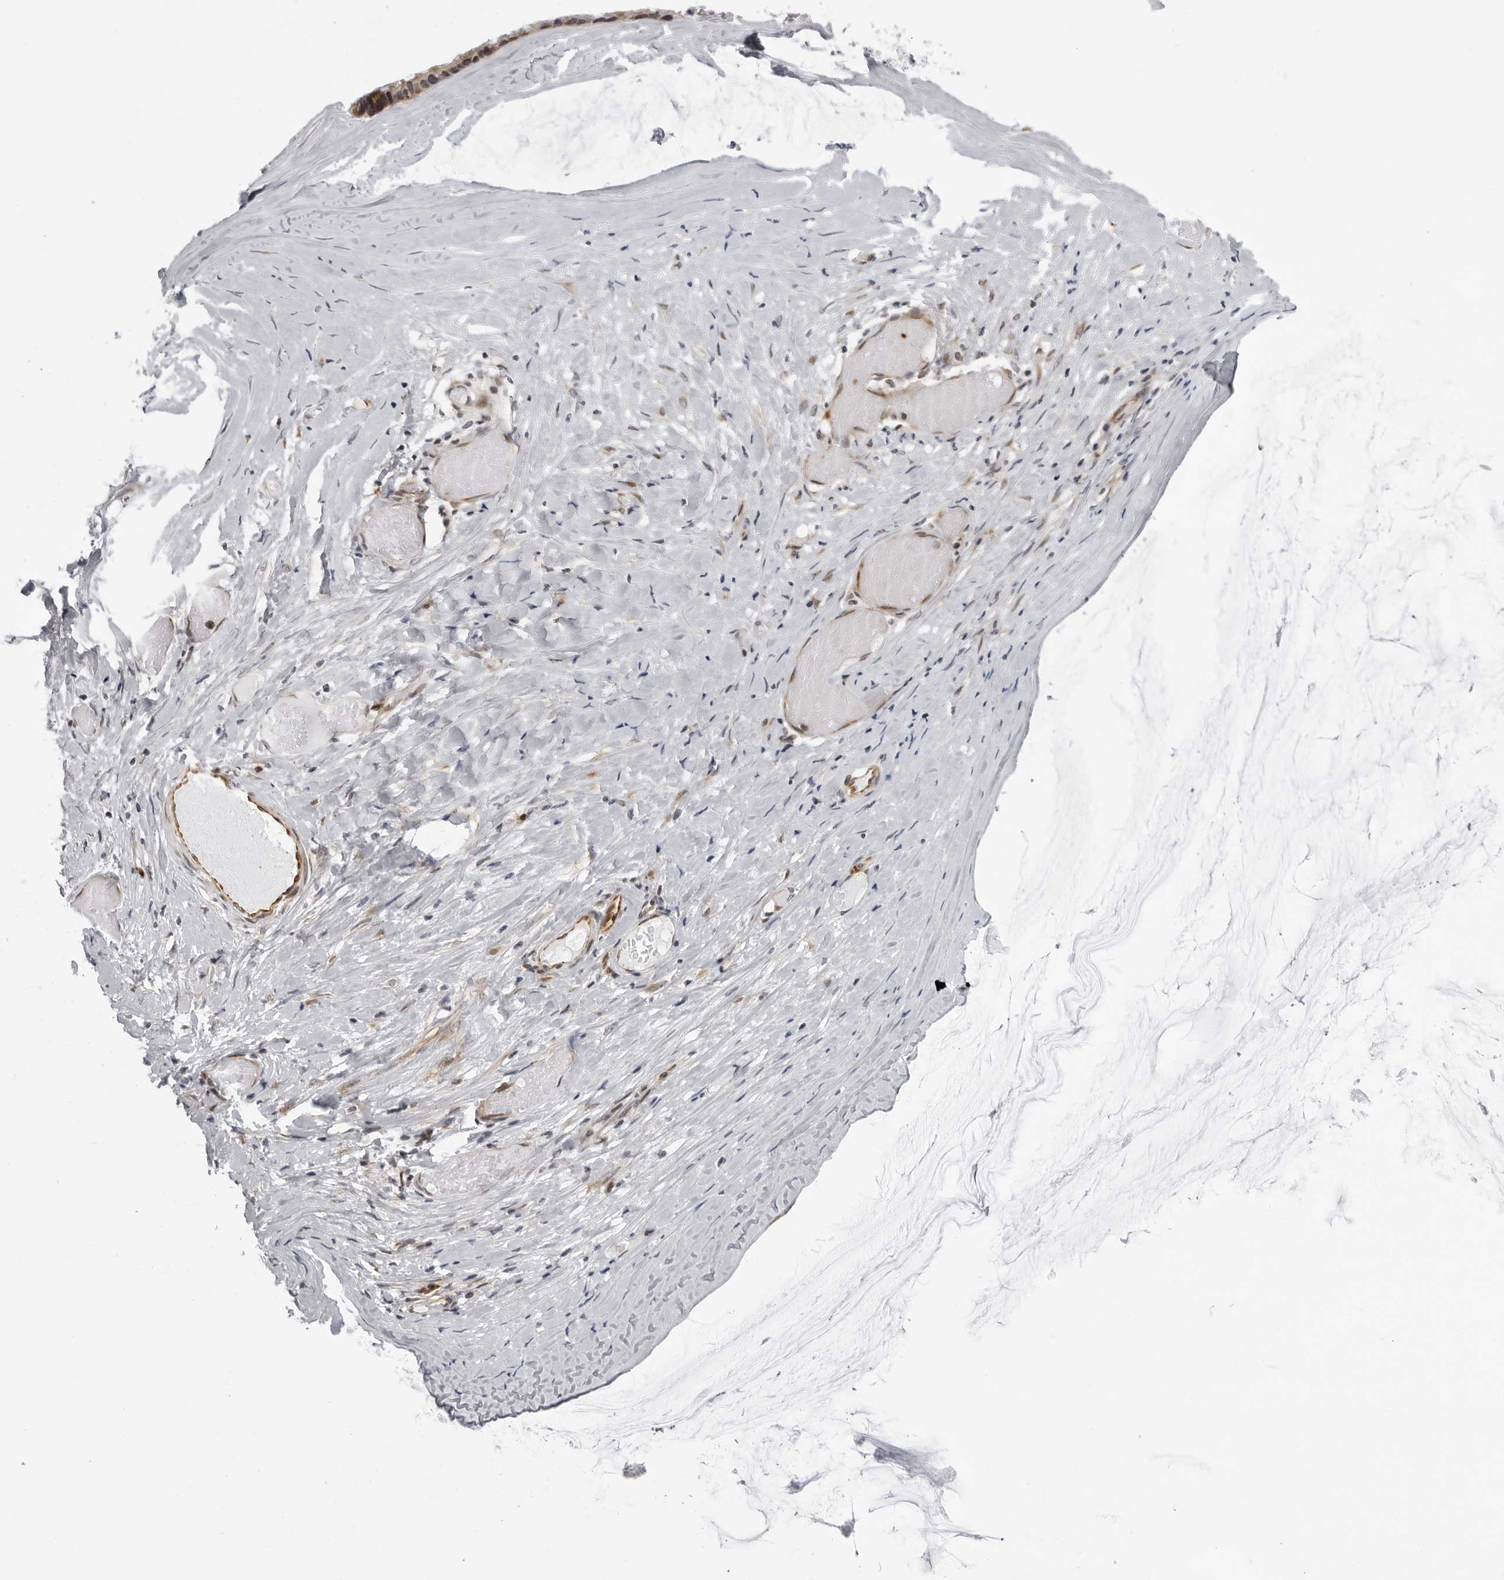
{"staining": {"intensity": "moderate", "quantity": "25%-75%", "location": "cytoplasmic/membranous,nuclear"}, "tissue": "ovarian cancer", "cell_type": "Tumor cells", "image_type": "cancer", "snomed": [{"axis": "morphology", "description": "Cystadenocarcinoma, mucinous, NOS"}, {"axis": "topography", "description": "Ovary"}], "caption": "The image reveals a brown stain indicating the presence of a protein in the cytoplasmic/membranous and nuclear of tumor cells in ovarian cancer. The protein is shown in brown color, while the nuclei are stained blue.", "gene": "GCSAML", "patient": {"sex": "female", "age": 39}}